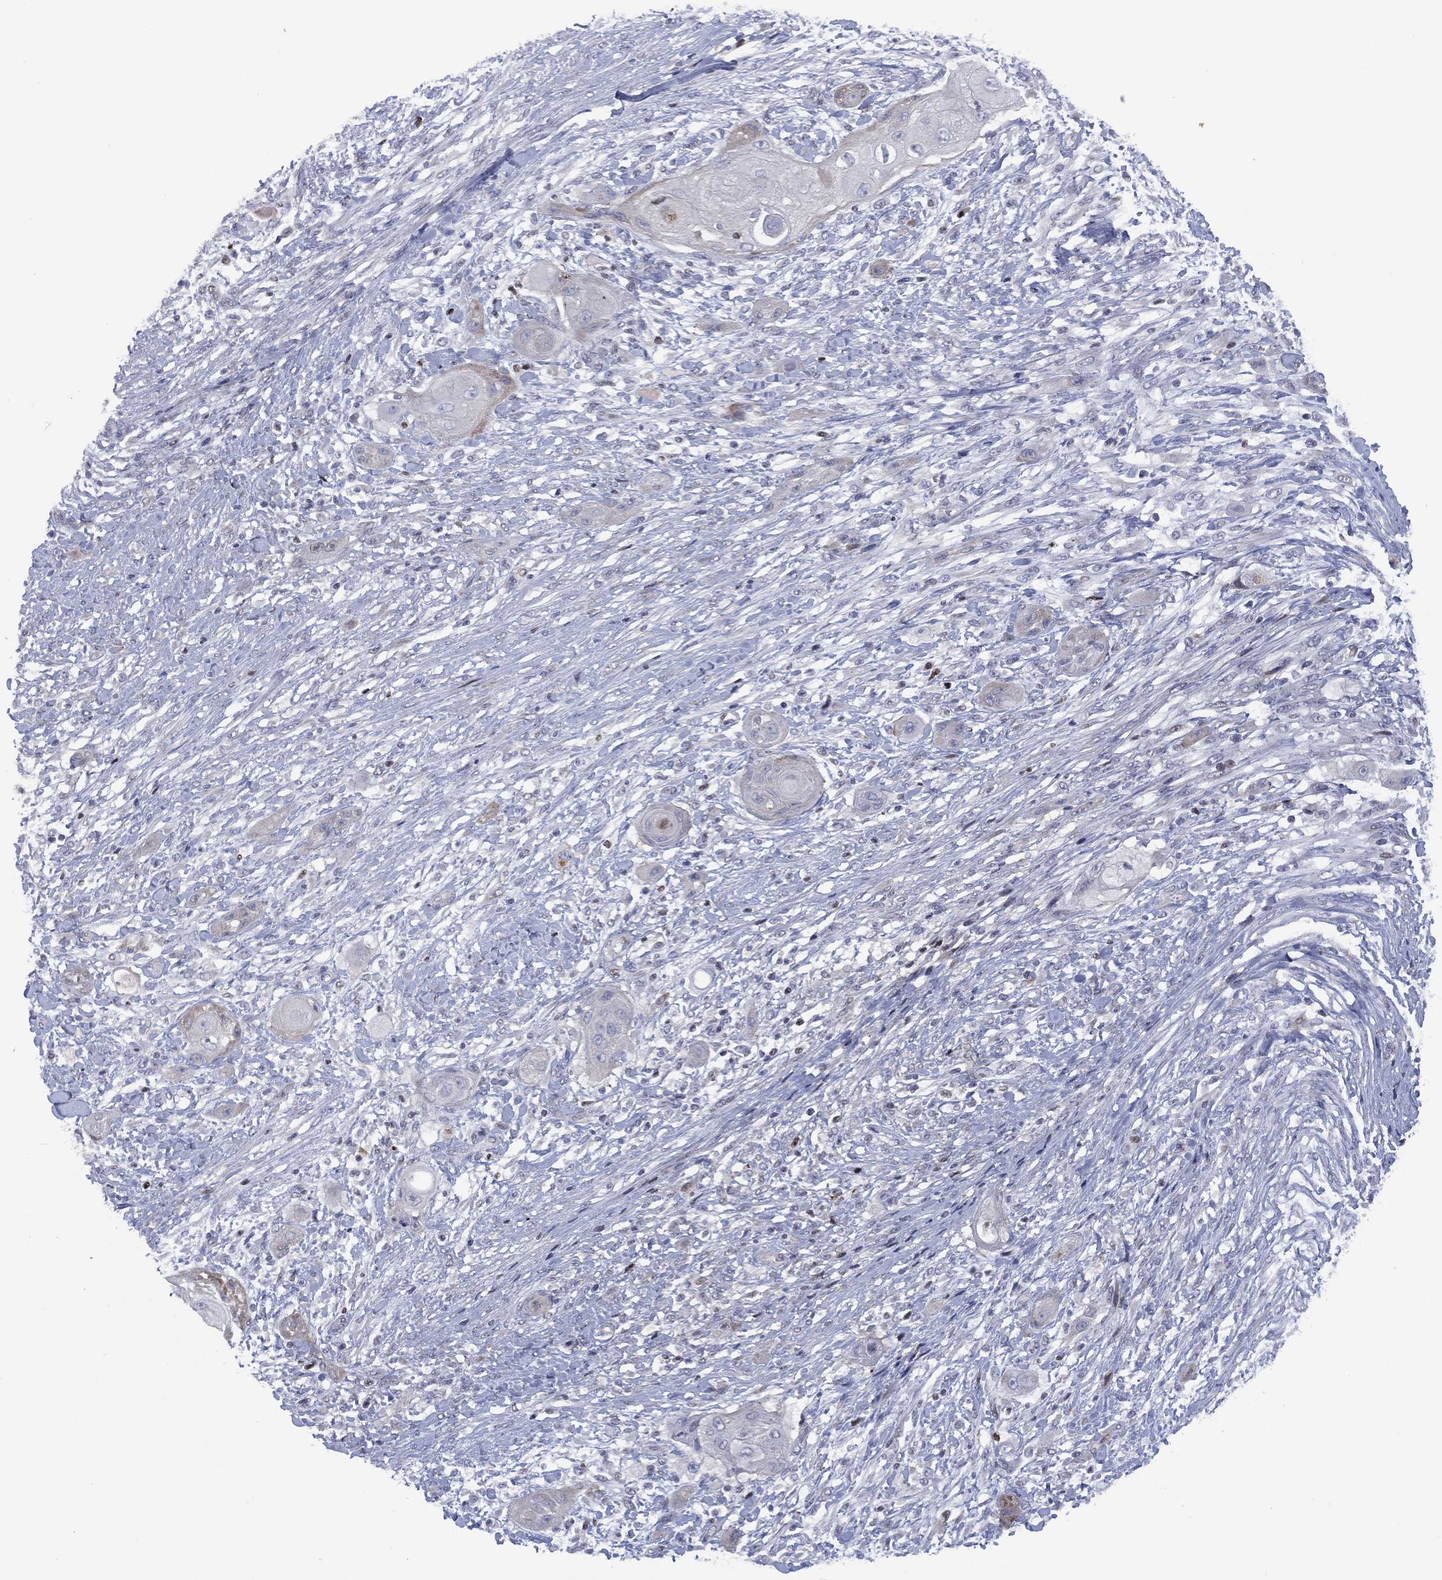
{"staining": {"intensity": "negative", "quantity": "none", "location": "none"}, "tissue": "skin cancer", "cell_type": "Tumor cells", "image_type": "cancer", "snomed": [{"axis": "morphology", "description": "Squamous cell carcinoma, NOS"}, {"axis": "topography", "description": "Skin"}], "caption": "The micrograph demonstrates no staining of tumor cells in skin cancer. (DAB immunohistochemistry (IHC), high magnification).", "gene": "SLC4A4", "patient": {"sex": "male", "age": 62}}